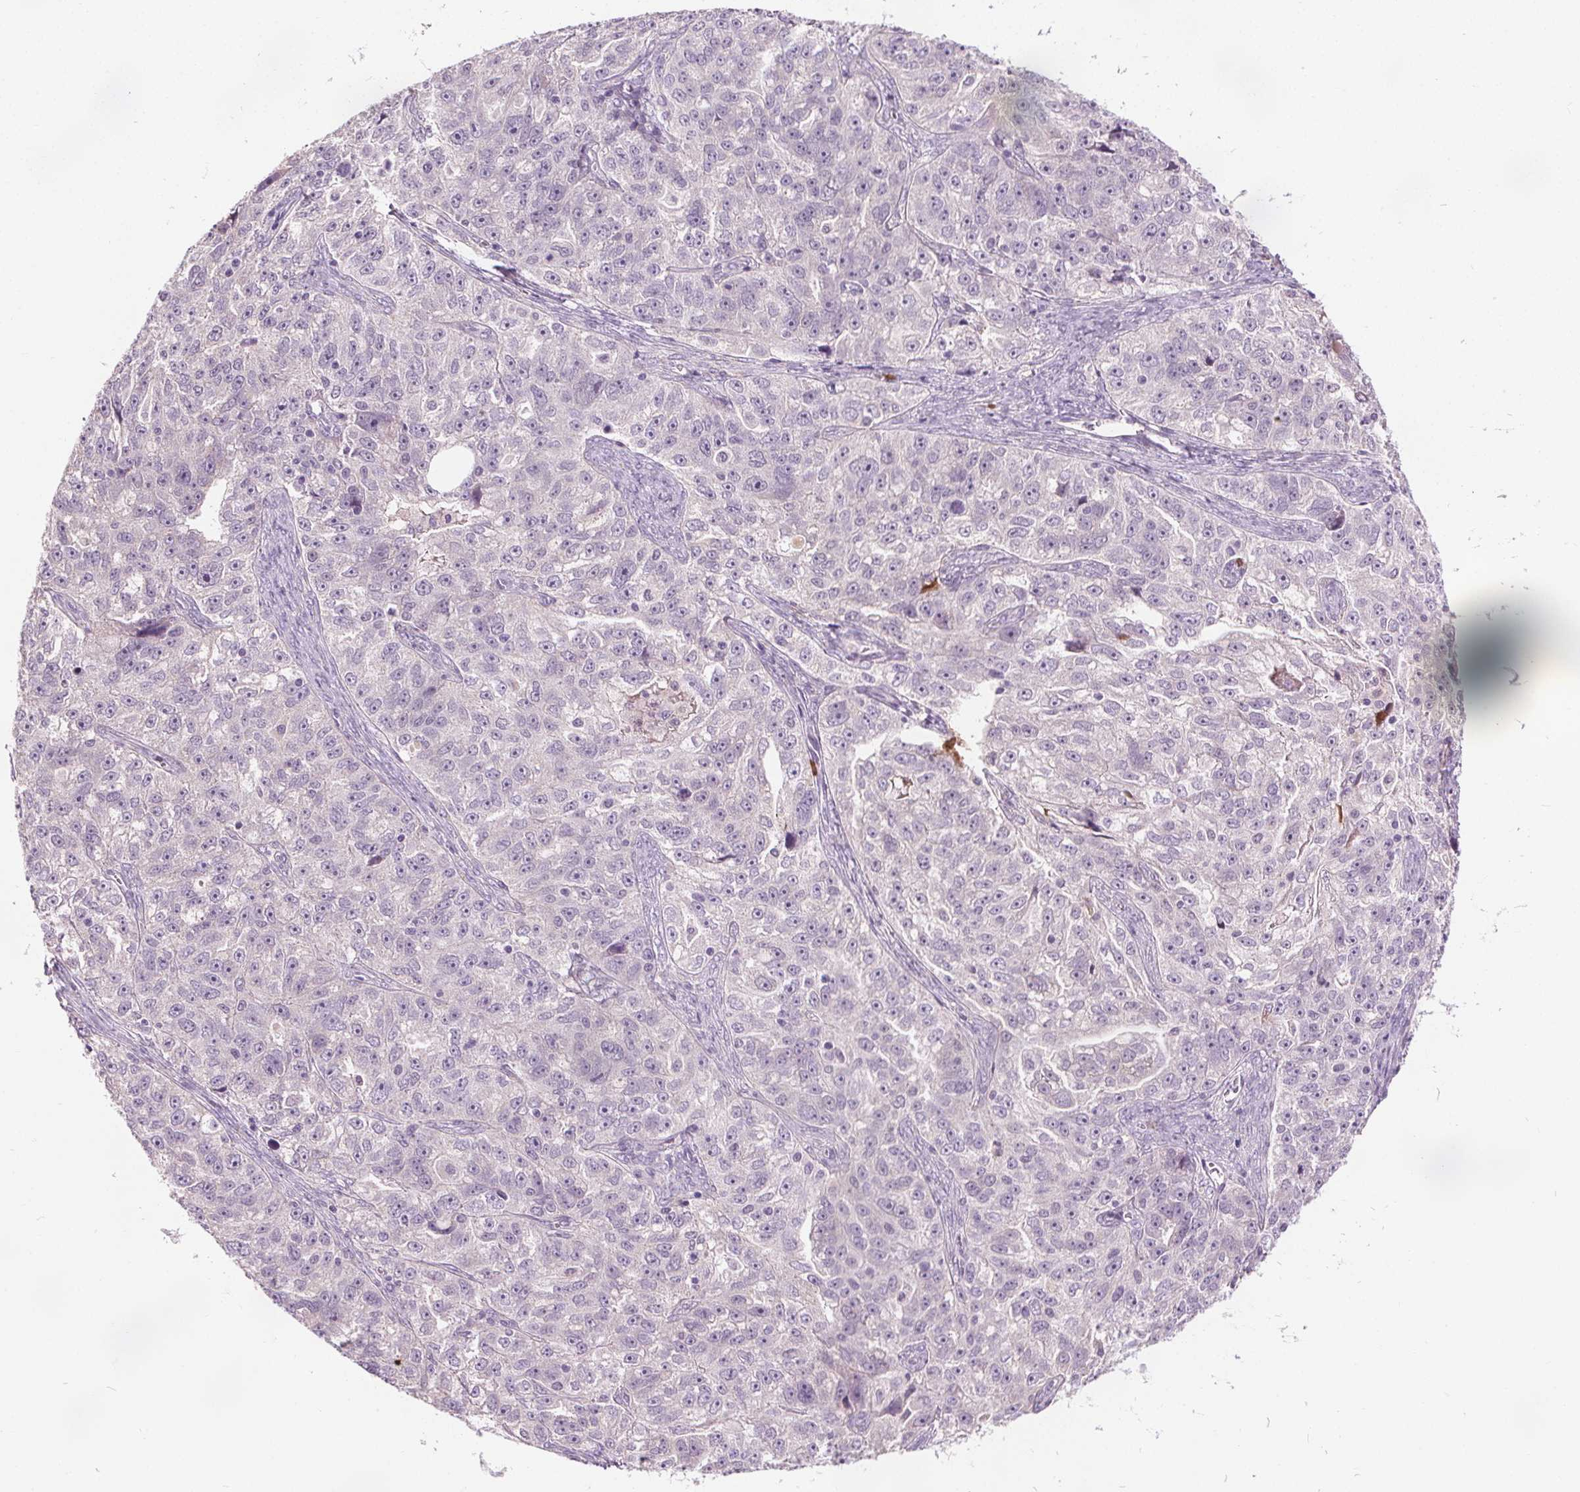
{"staining": {"intensity": "negative", "quantity": "none", "location": "none"}, "tissue": "ovarian cancer", "cell_type": "Tumor cells", "image_type": "cancer", "snomed": [{"axis": "morphology", "description": "Cystadenocarcinoma, serous, NOS"}, {"axis": "topography", "description": "Ovary"}], "caption": "The immunohistochemistry photomicrograph has no significant staining in tumor cells of serous cystadenocarcinoma (ovarian) tissue. (DAB IHC with hematoxylin counter stain).", "gene": "ACOX2", "patient": {"sex": "female", "age": 51}}